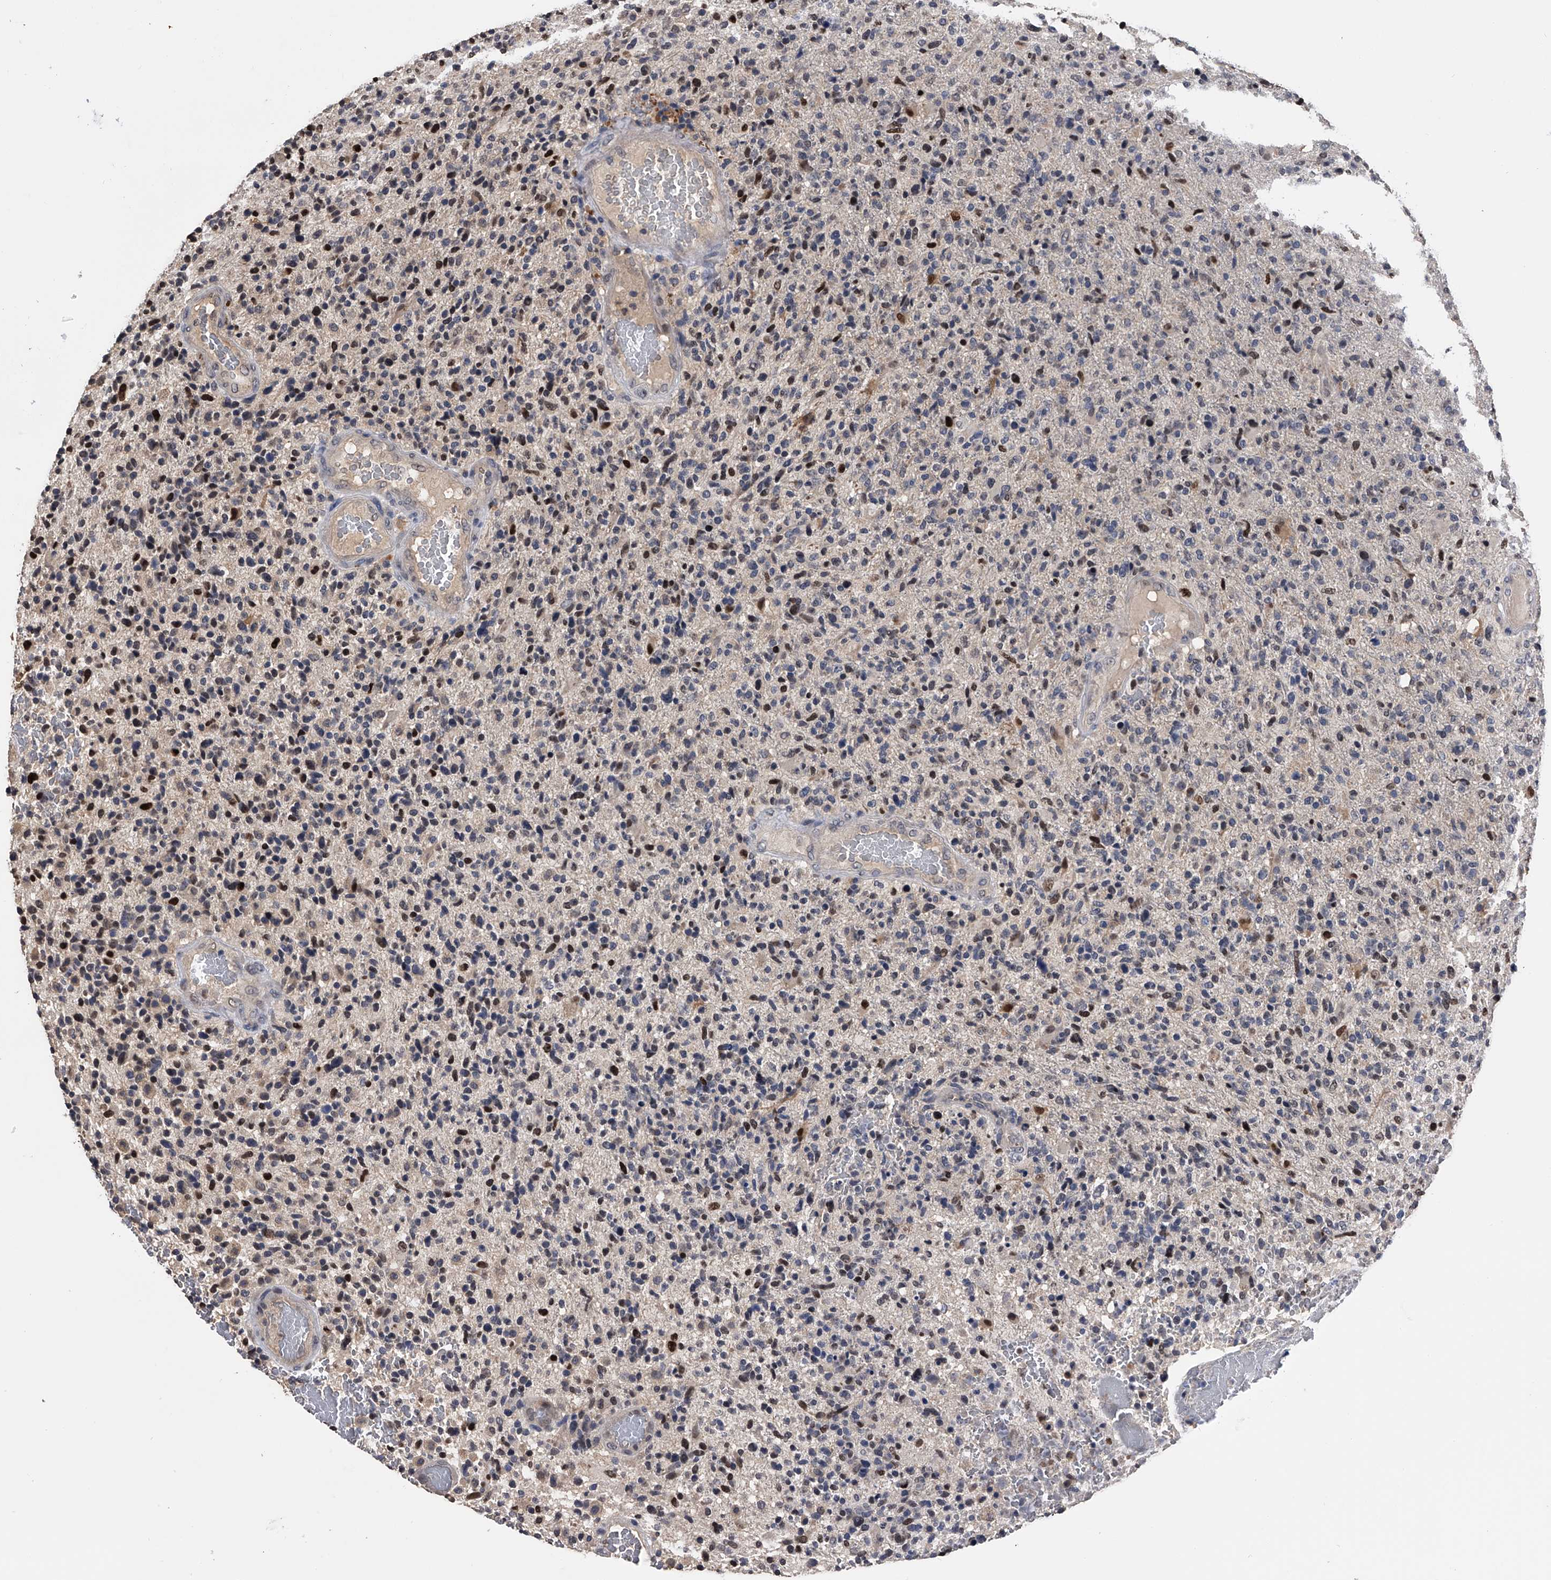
{"staining": {"intensity": "moderate", "quantity": "<25%", "location": "nuclear"}, "tissue": "glioma", "cell_type": "Tumor cells", "image_type": "cancer", "snomed": [{"axis": "morphology", "description": "Glioma, malignant, High grade"}, {"axis": "topography", "description": "Brain"}], "caption": "Immunohistochemistry (IHC) (DAB (3,3'-diaminobenzidine)) staining of glioma displays moderate nuclear protein positivity in approximately <25% of tumor cells.", "gene": "EFCAB7", "patient": {"sex": "male", "age": 72}}